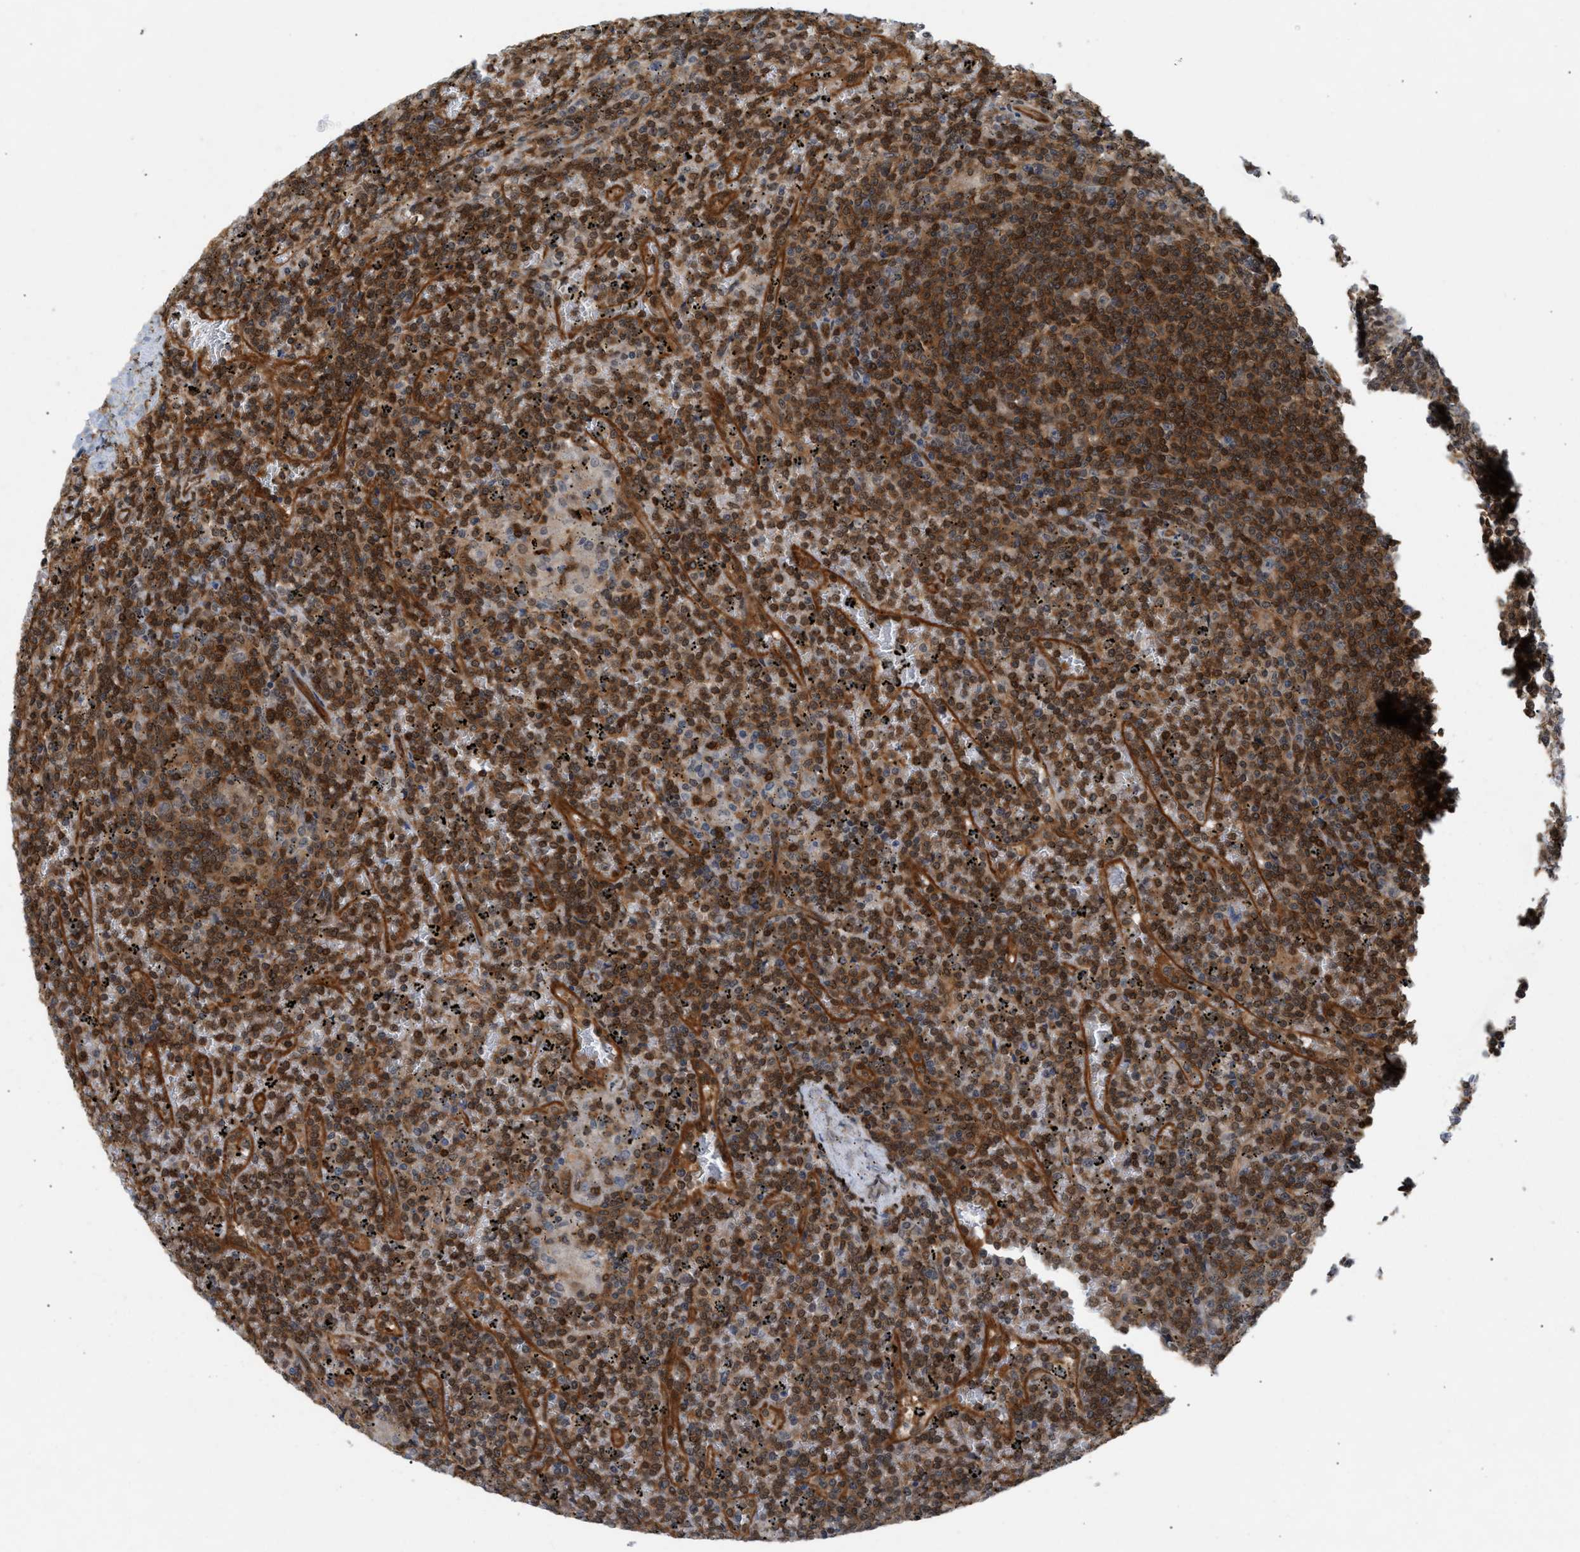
{"staining": {"intensity": "strong", "quantity": ">75%", "location": "cytoplasmic/membranous,nuclear"}, "tissue": "lymphoma", "cell_type": "Tumor cells", "image_type": "cancer", "snomed": [{"axis": "morphology", "description": "Malignant lymphoma, non-Hodgkin's type, Low grade"}, {"axis": "topography", "description": "Spleen"}], "caption": "Approximately >75% of tumor cells in lymphoma demonstrate strong cytoplasmic/membranous and nuclear protein expression as visualized by brown immunohistochemical staining.", "gene": "GLOD4", "patient": {"sex": "female", "age": 19}}